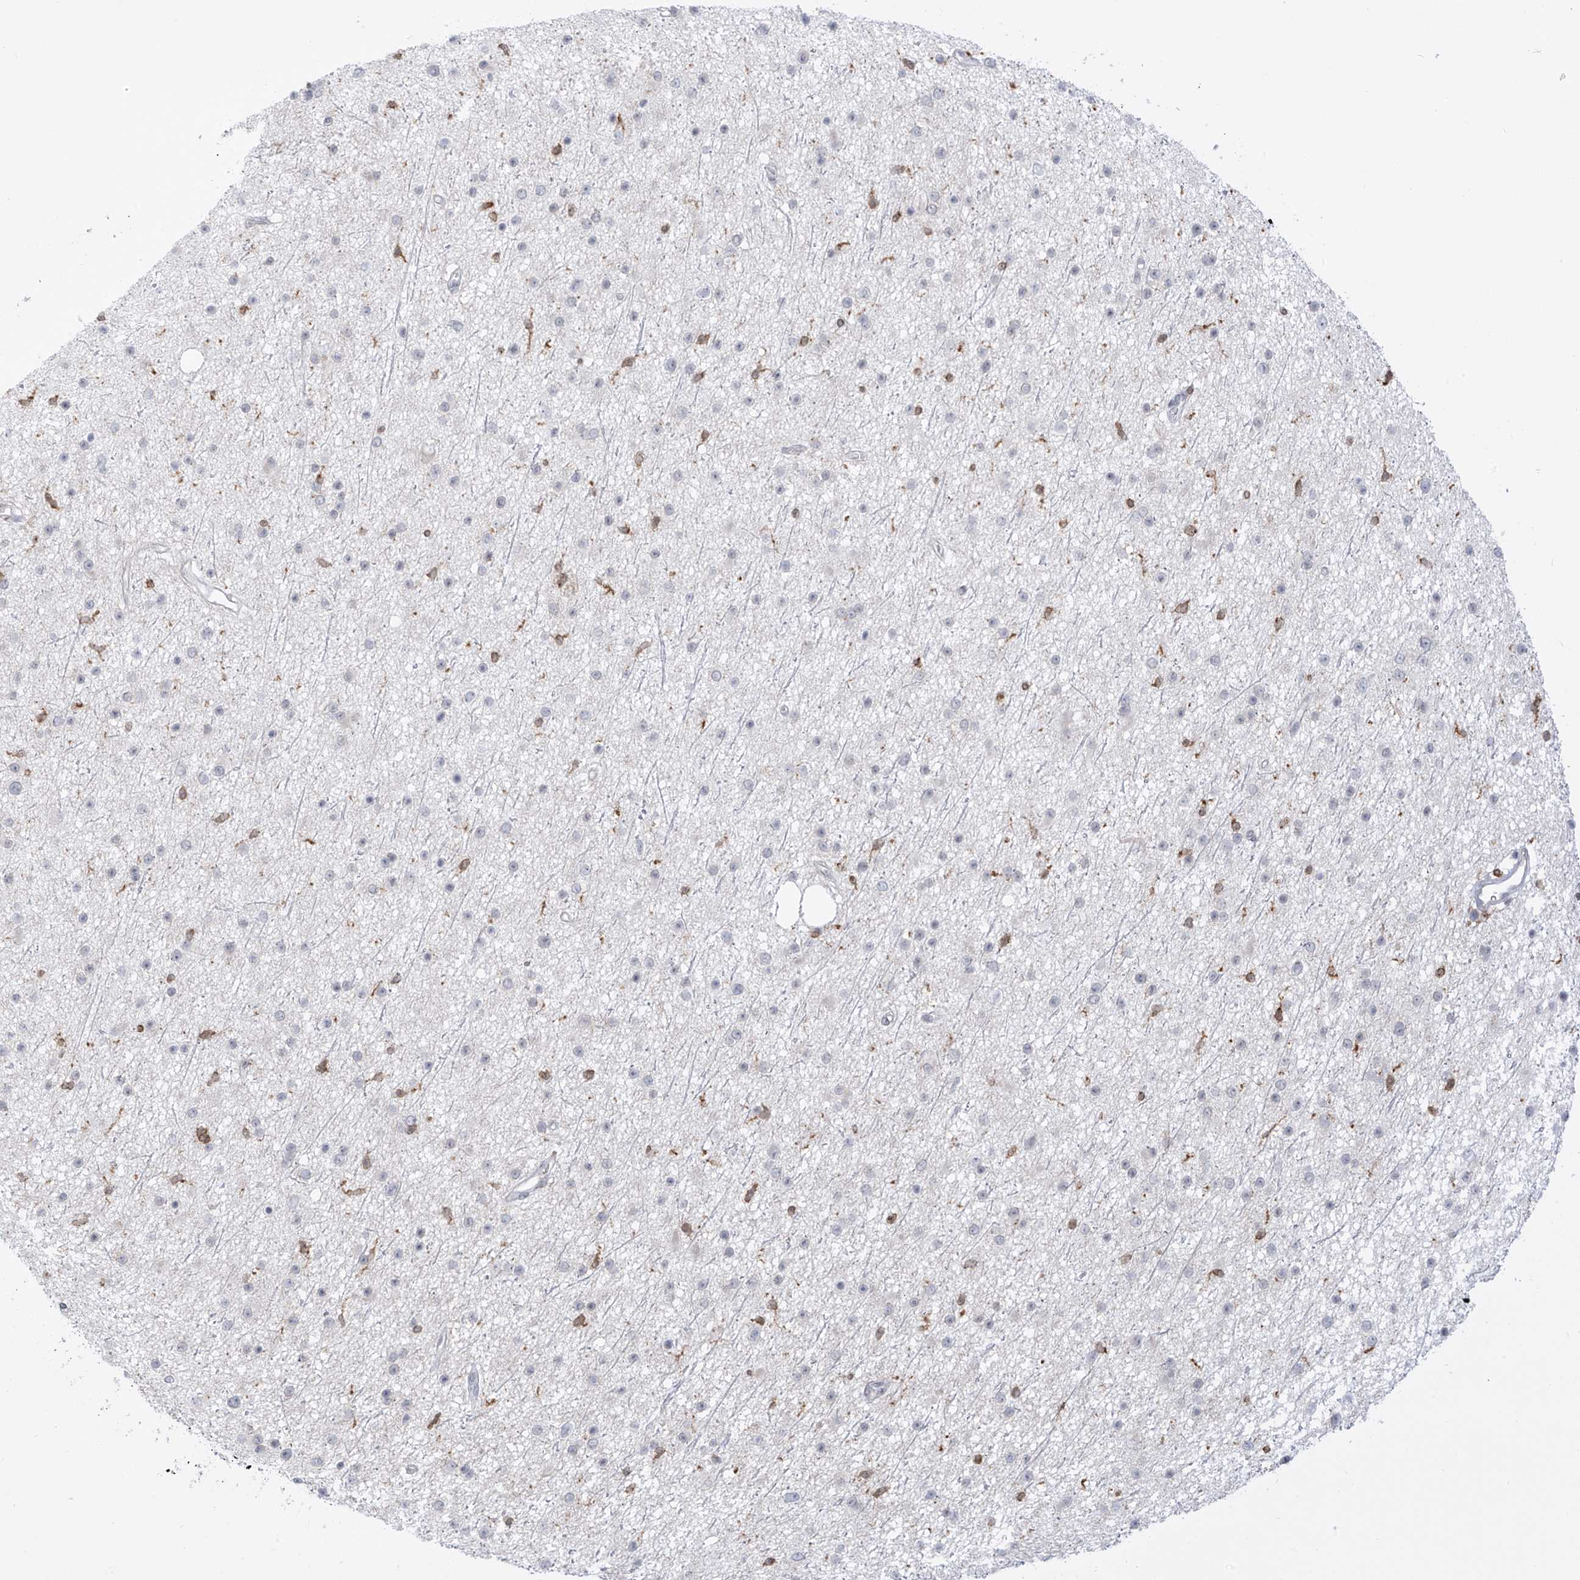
{"staining": {"intensity": "negative", "quantity": "none", "location": "none"}, "tissue": "glioma", "cell_type": "Tumor cells", "image_type": "cancer", "snomed": [{"axis": "morphology", "description": "Glioma, malignant, Low grade"}, {"axis": "topography", "description": "Cerebral cortex"}], "caption": "The IHC micrograph has no significant expression in tumor cells of glioma tissue.", "gene": "TBXAS1", "patient": {"sex": "female", "age": 39}}